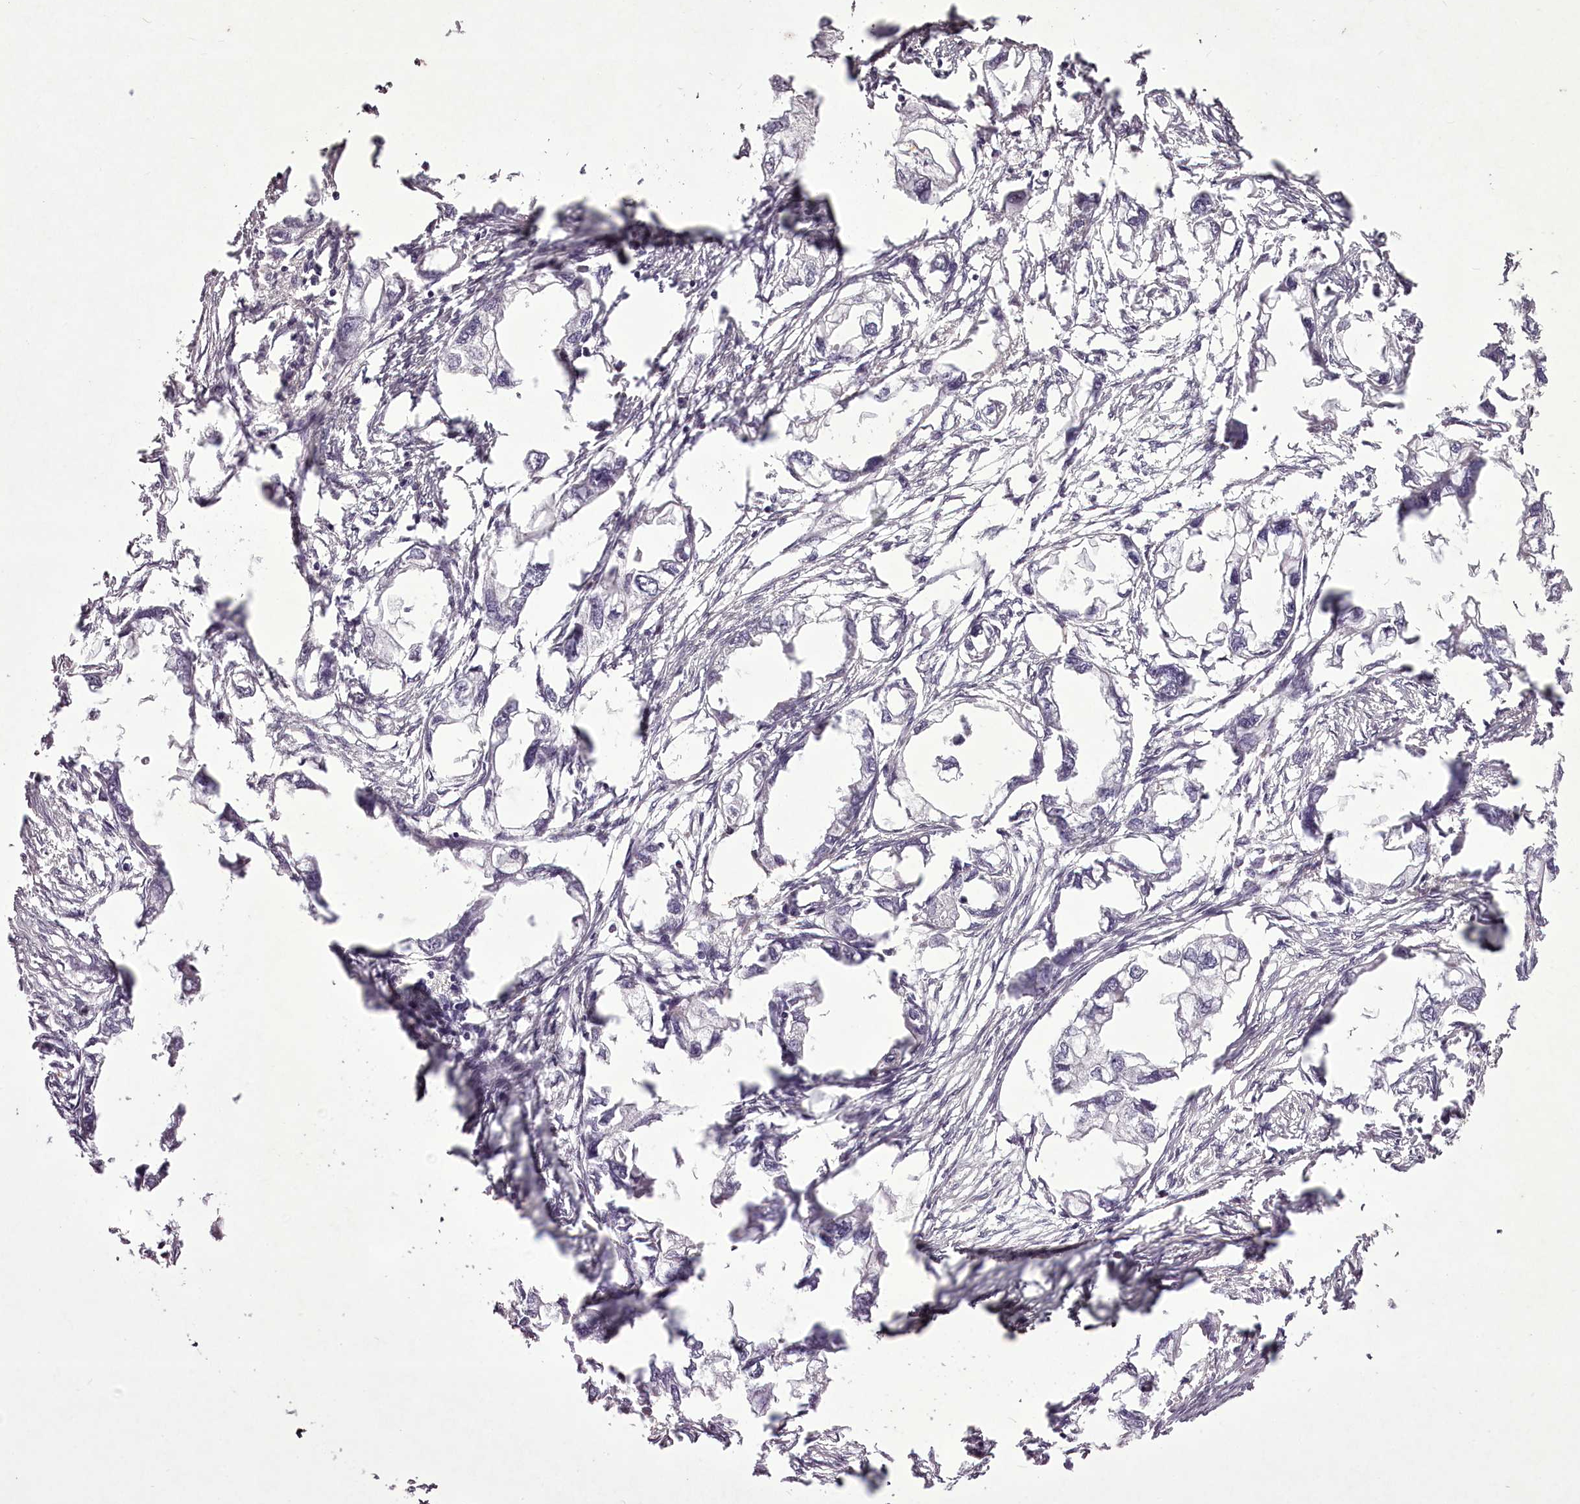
{"staining": {"intensity": "negative", "quantity": "none", "location": "none"}, "tissue": "endometrial cancer", "cell_type": "Tumor cells", "image_type": "cancer", "snomed": [{"axis": "morphology", "description": "Adenocarcinoma, NOS"}, {"axis": "morphology", "description": "Adenocarcinoma, metastatic, NOS"}, {"axis": "topography", "description": "Adipose tissue"}, {"axis": "topography", "description": "Endometrium"}], "caption": "This photomicrograph is of endometrial cancer (adenocarcinoma) stained with immunohistochemistry (IHC) to label a protein in brown with the nuclei are counter-stained blue. There is no staining in tumor cells.", "gene": "C1orf56", "patient": {"sex": "female", "age": 67}}